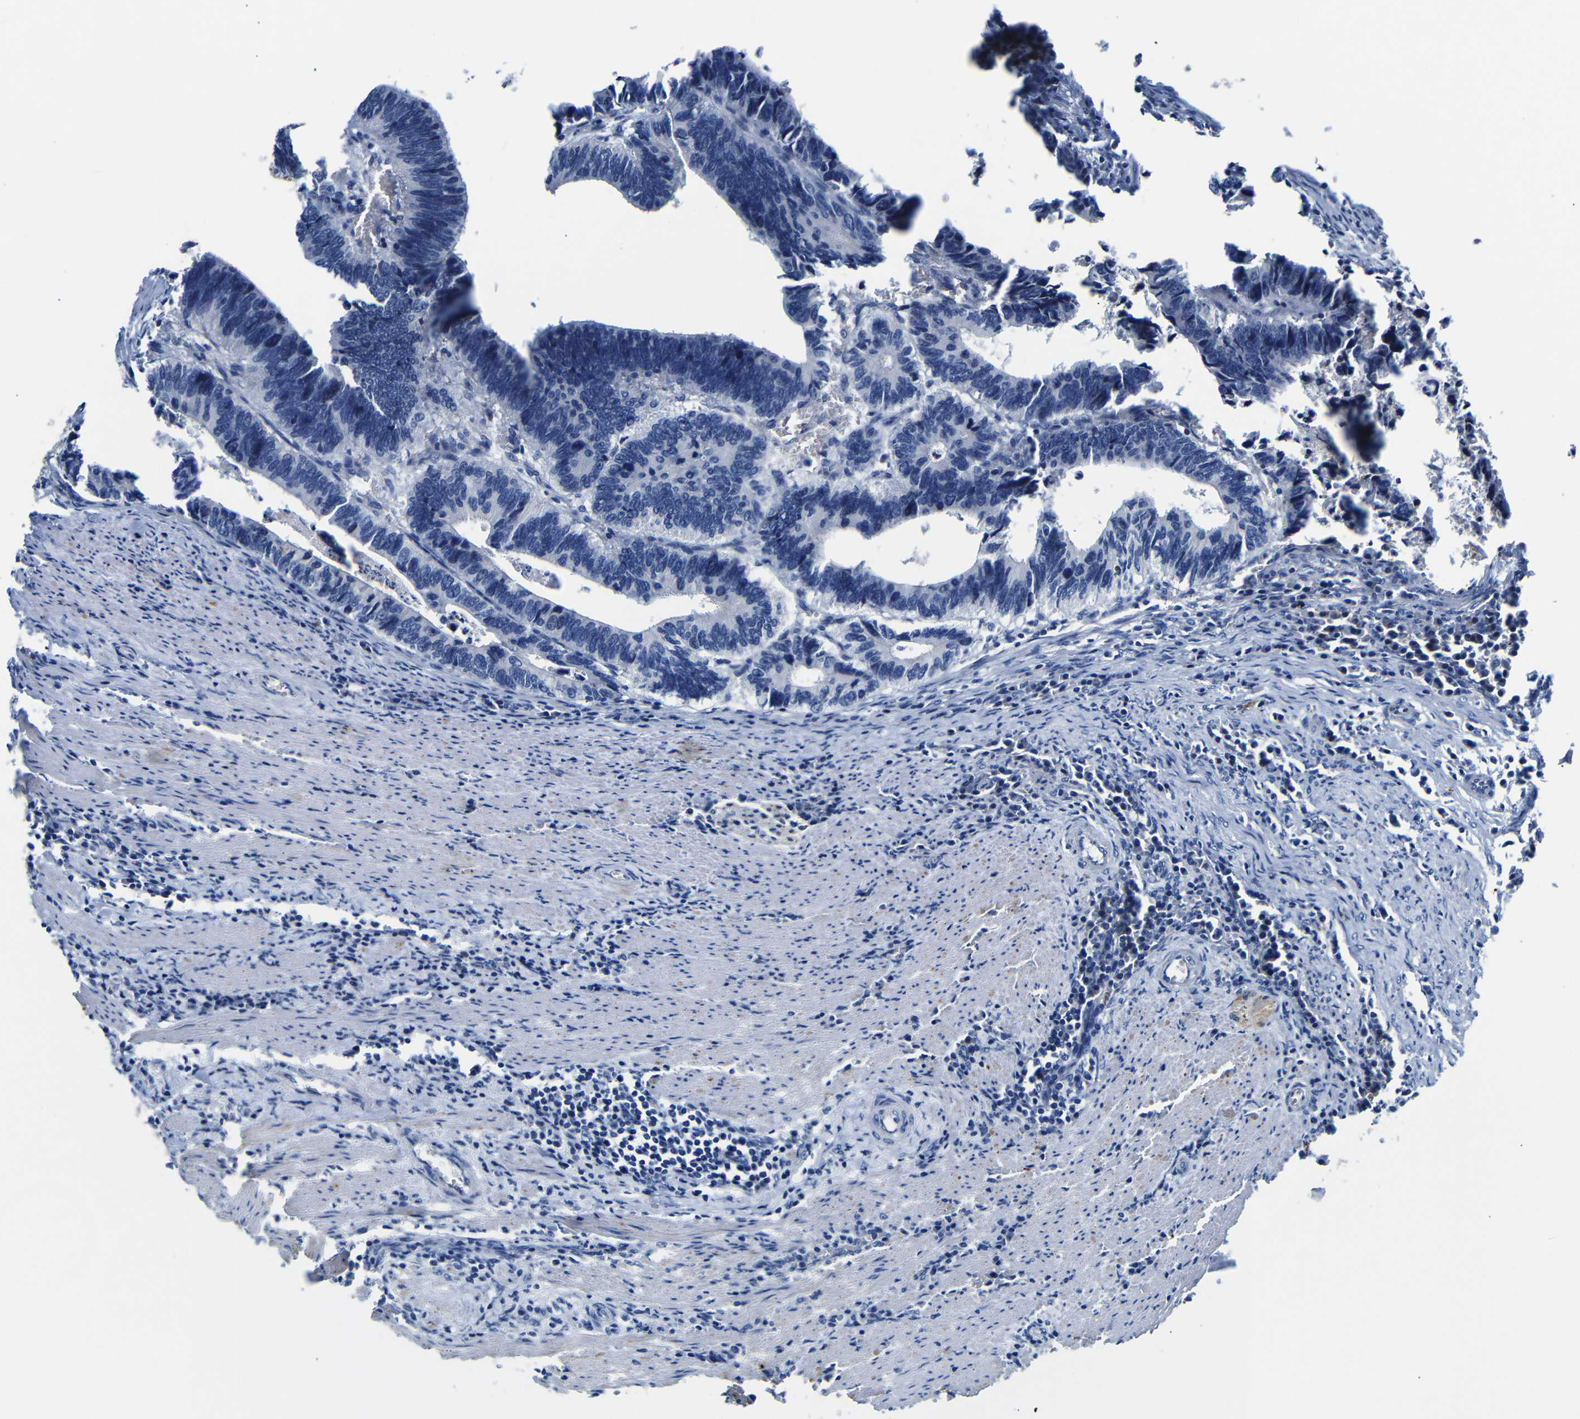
{"staining": {"intensity": "negative", "quantity": "none", "location": "none"}, "tissue": "colorectal cancer", "cell_type": "Tumor cells", "image_type": "cancer", "snomed": [{"axis": "morphology", "description": "Adenocarcinoma, NOS"}, {"axis": "topography", "description": "Colon"}], "caption": "A micrograph of adenocarcinoma (colorectal) stained for a protein reveals no brown staining in tumor cells.", "gene": "AFDN", "patient": {"sex": "male", "age": 72}}